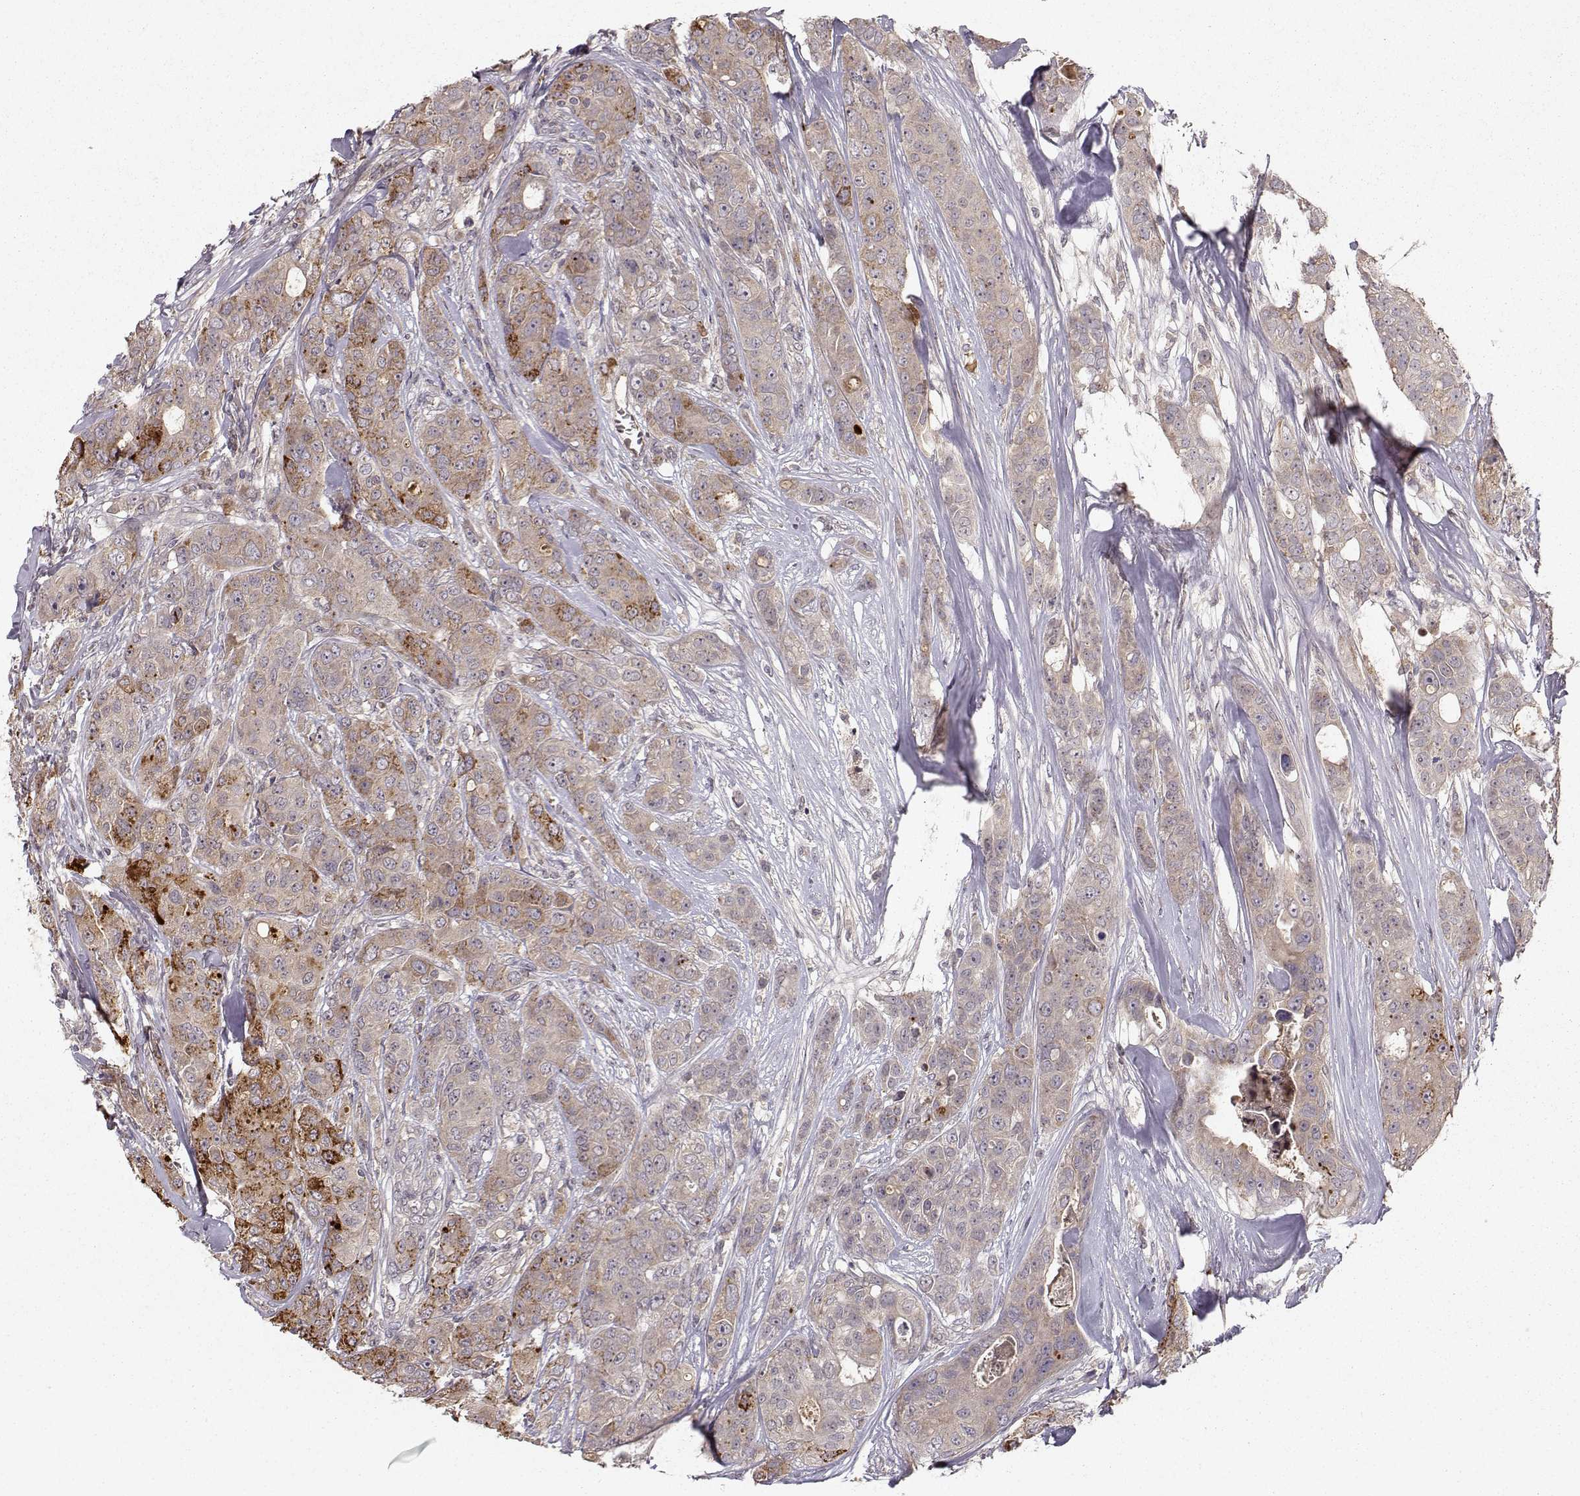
{"staining": {"intensity": "weak", "quantity": "<25%", "location": "cytoplasmic/membranous"}, "tissue": "breast cancer", "cell_type": "Tumor cells", "image_type": "cancer", "snomed": [{"axis": "morphology", "description": "Duct carcinoma"}, {"axis": "topography", "description": "Breast"}], "caption": "Breast cancer was stained to show a protein in brown. There is no significant expression in tumor cells.", "gene": "WNT6", "patient": {"sex": "female", "age": 43}}